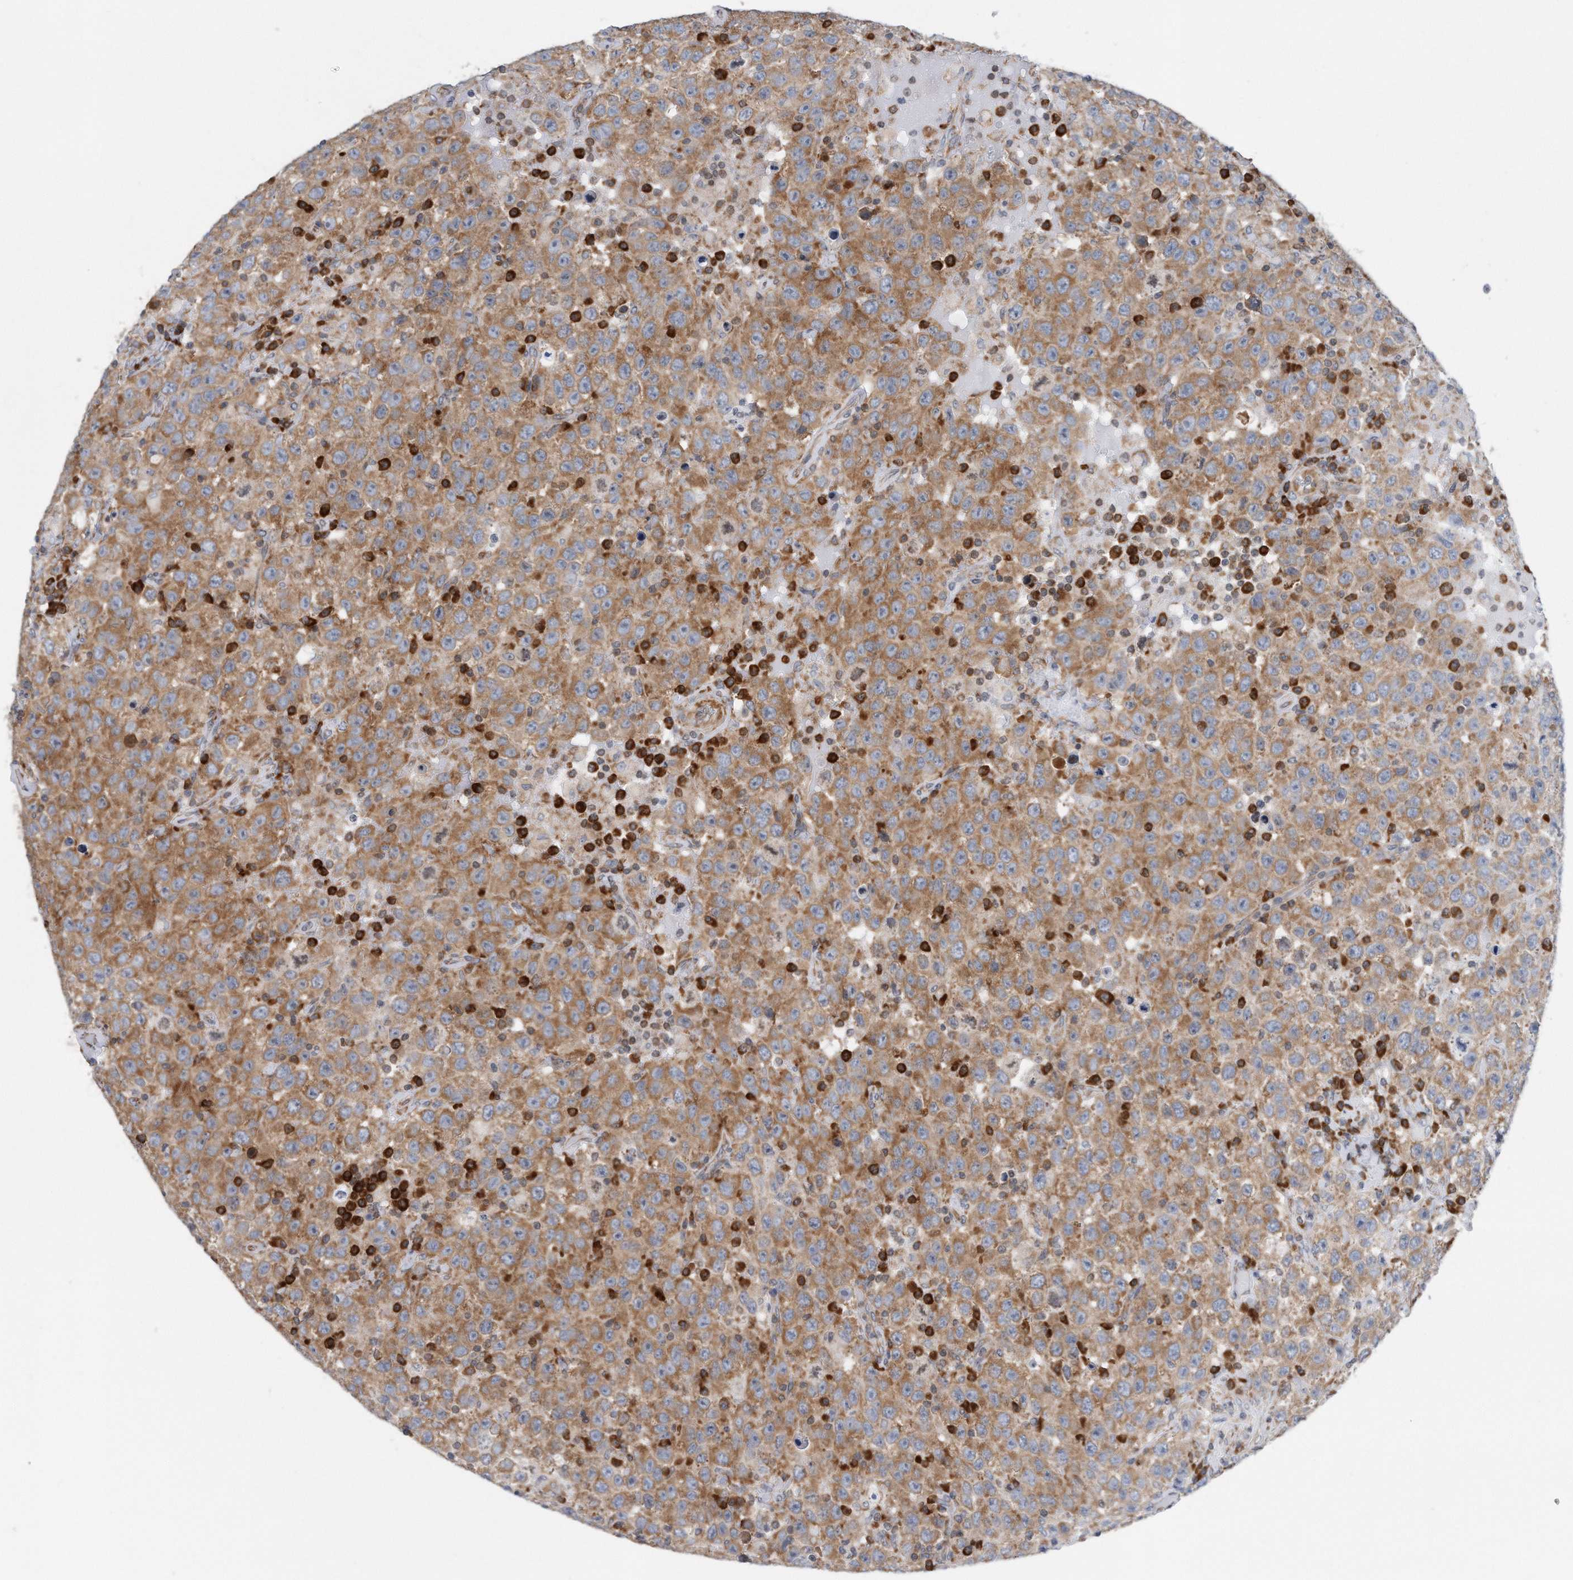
{"staining": {"intensity": "moderate", "quantity": ">75%", "location": "cytoplasmic/membranous"}, "tissue": "testis cancer", "cell_type": "Tumor cells", "image_type": "cancer", "snomed": [{"axis": "morphology", "description": "Seminoma, NOS"}, {"axis": "topography", "description": "Testis"}], "caption": "Immunohistochemistry (IHC) image of human testis seminoma stained for a protein (brown), which reveals medium levels of moderate cytoplasmic/membranous staining in about >75% of tumor cells.", "gene": "RPL26L1", "patient": {"sex": "male", "age": 41}}